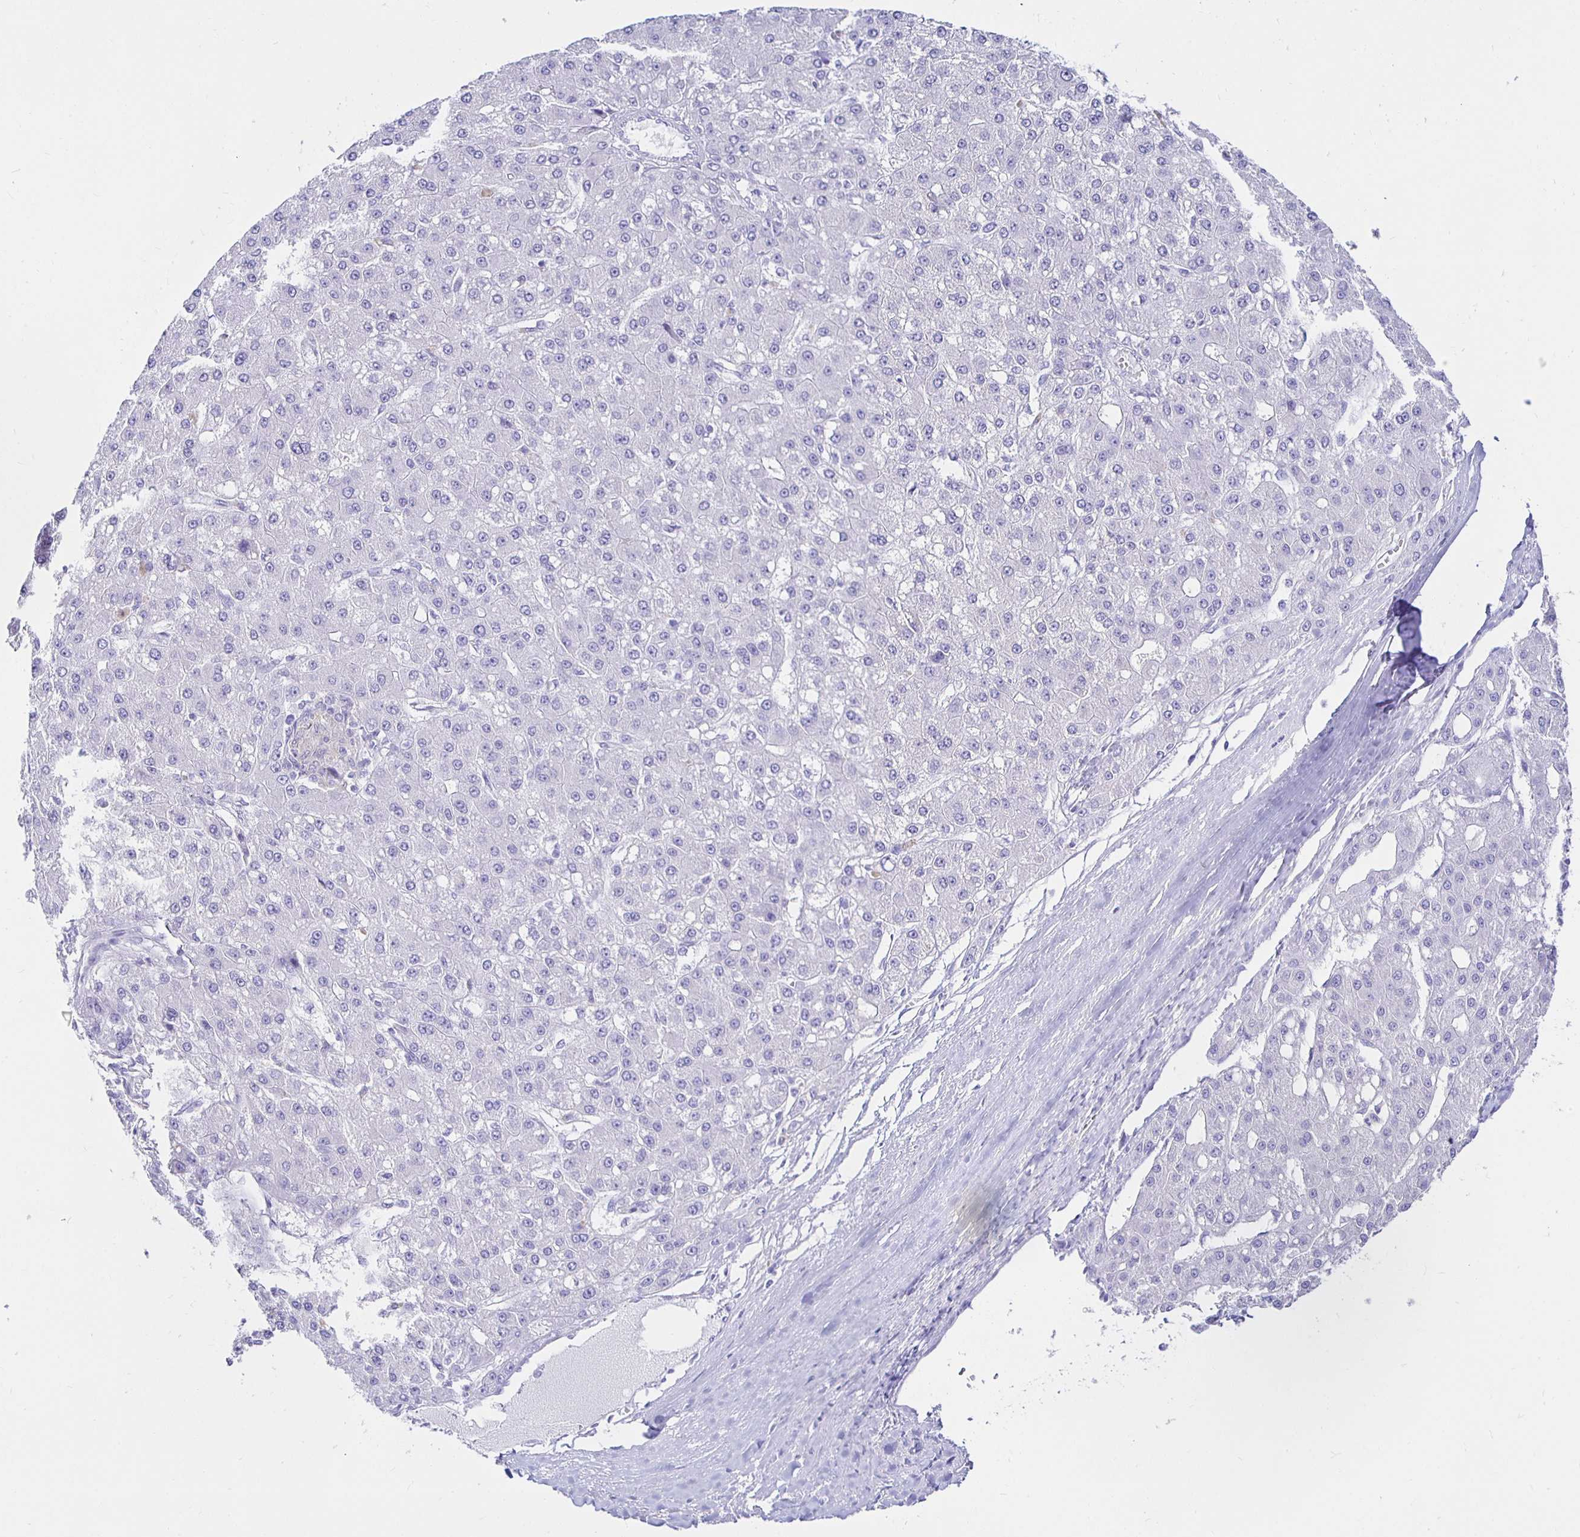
{"staining": {"intensity": "negative", "quantity": "none", "location": "none"}, "tissue": "liver cancer", "cell_type": "Tumor cells", "image_type": "cancer", "snomed": [{"axis": "morphology", "description": "Carcinoma, Hepatocellular, NOS"}, {"axis": "topography", "description": "Liver"}], "caption": "There is no significant positivity in tumor cells of liver hepatocellular carcinoma.", "gene": "UMOD", "patient": {"sex": "male", "age": 67}}